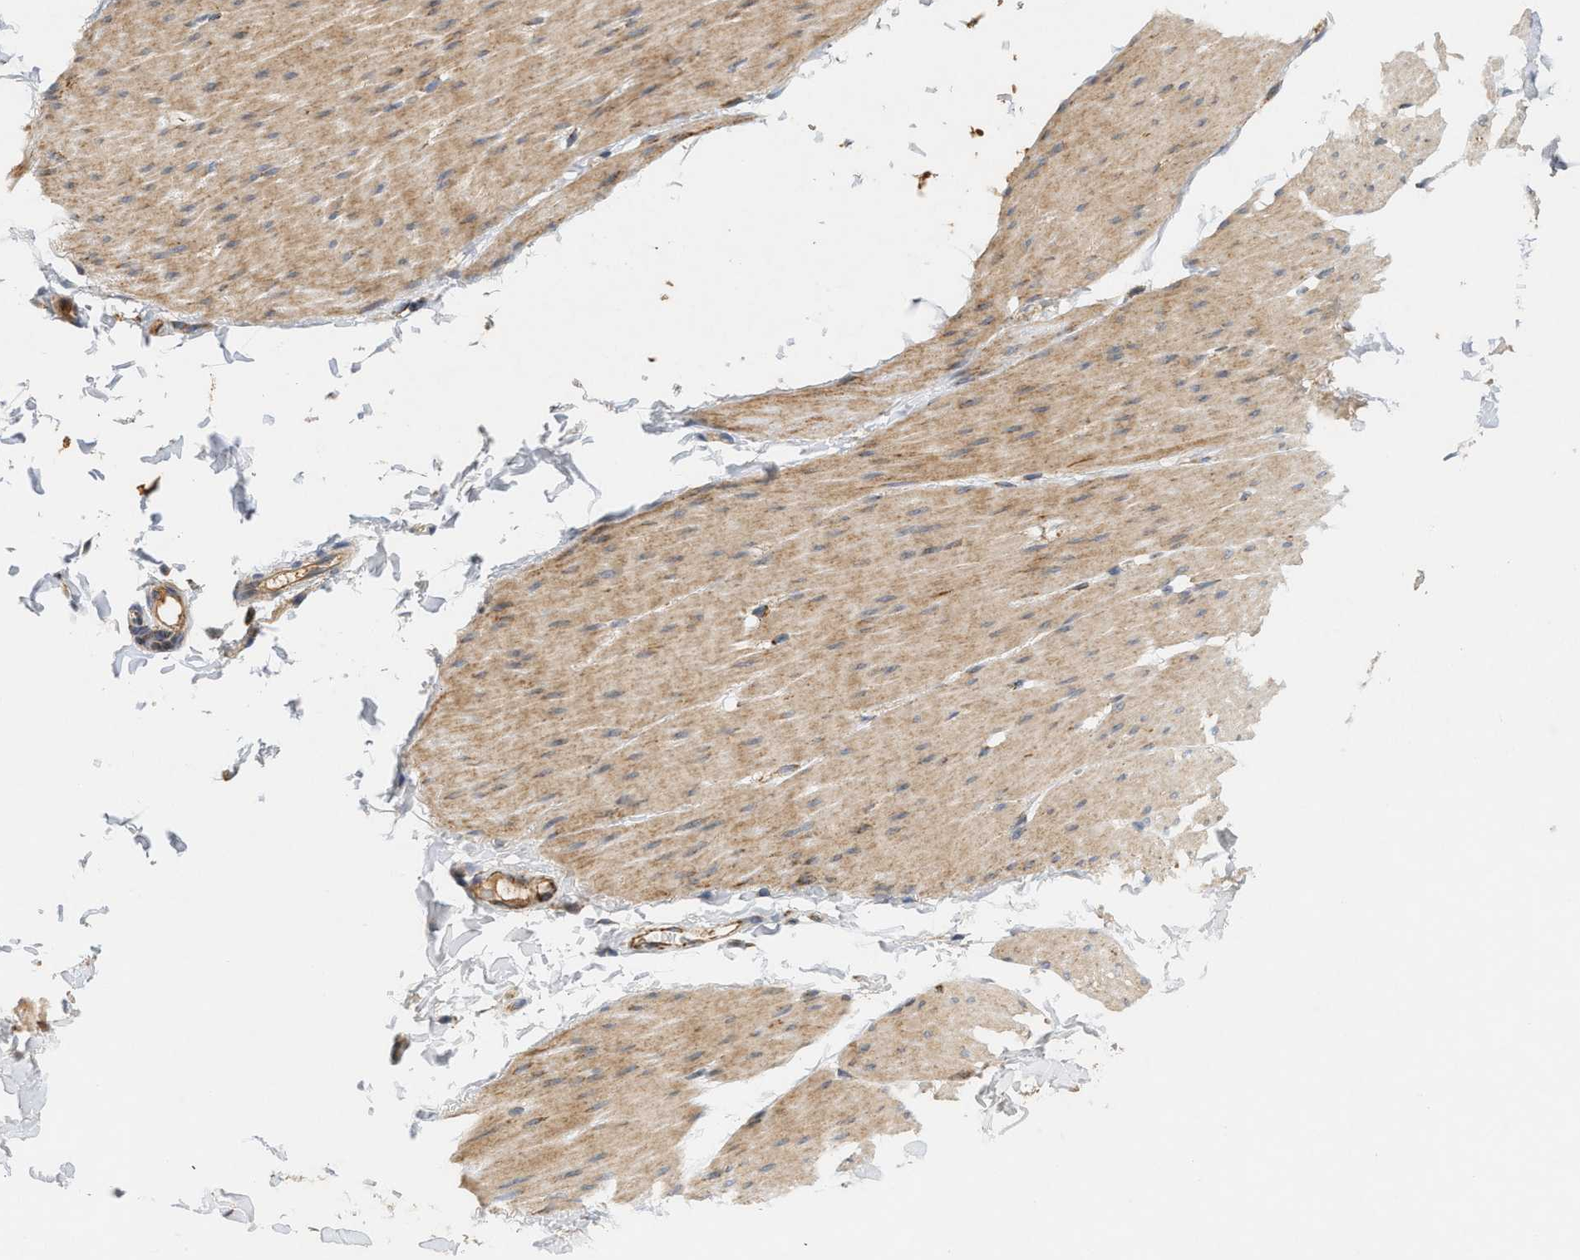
{"staining": {"intensity": "moderate", "quantity": ">75%", "location": "cytoplasmic/membranous"}, "tissue": "smooth muscle", "cell_type": "Smooth muscle cells", "image_type": "normal", "snomed": [{"axis": "morphology", "description": "Normal tissue, NOS"}, {"axis": "topography", "description": "Smooth muscle"}, {"axis": "topography", "description": "Colon"}], "caption": "Immunohistochemical staining of normal human smooth muscle shows moderate cytoplasmic/membranous protein staining in about >75% of smooth muscle cells.", "gene": "MCU", "patient": {"sex": "male", "age": 67}}